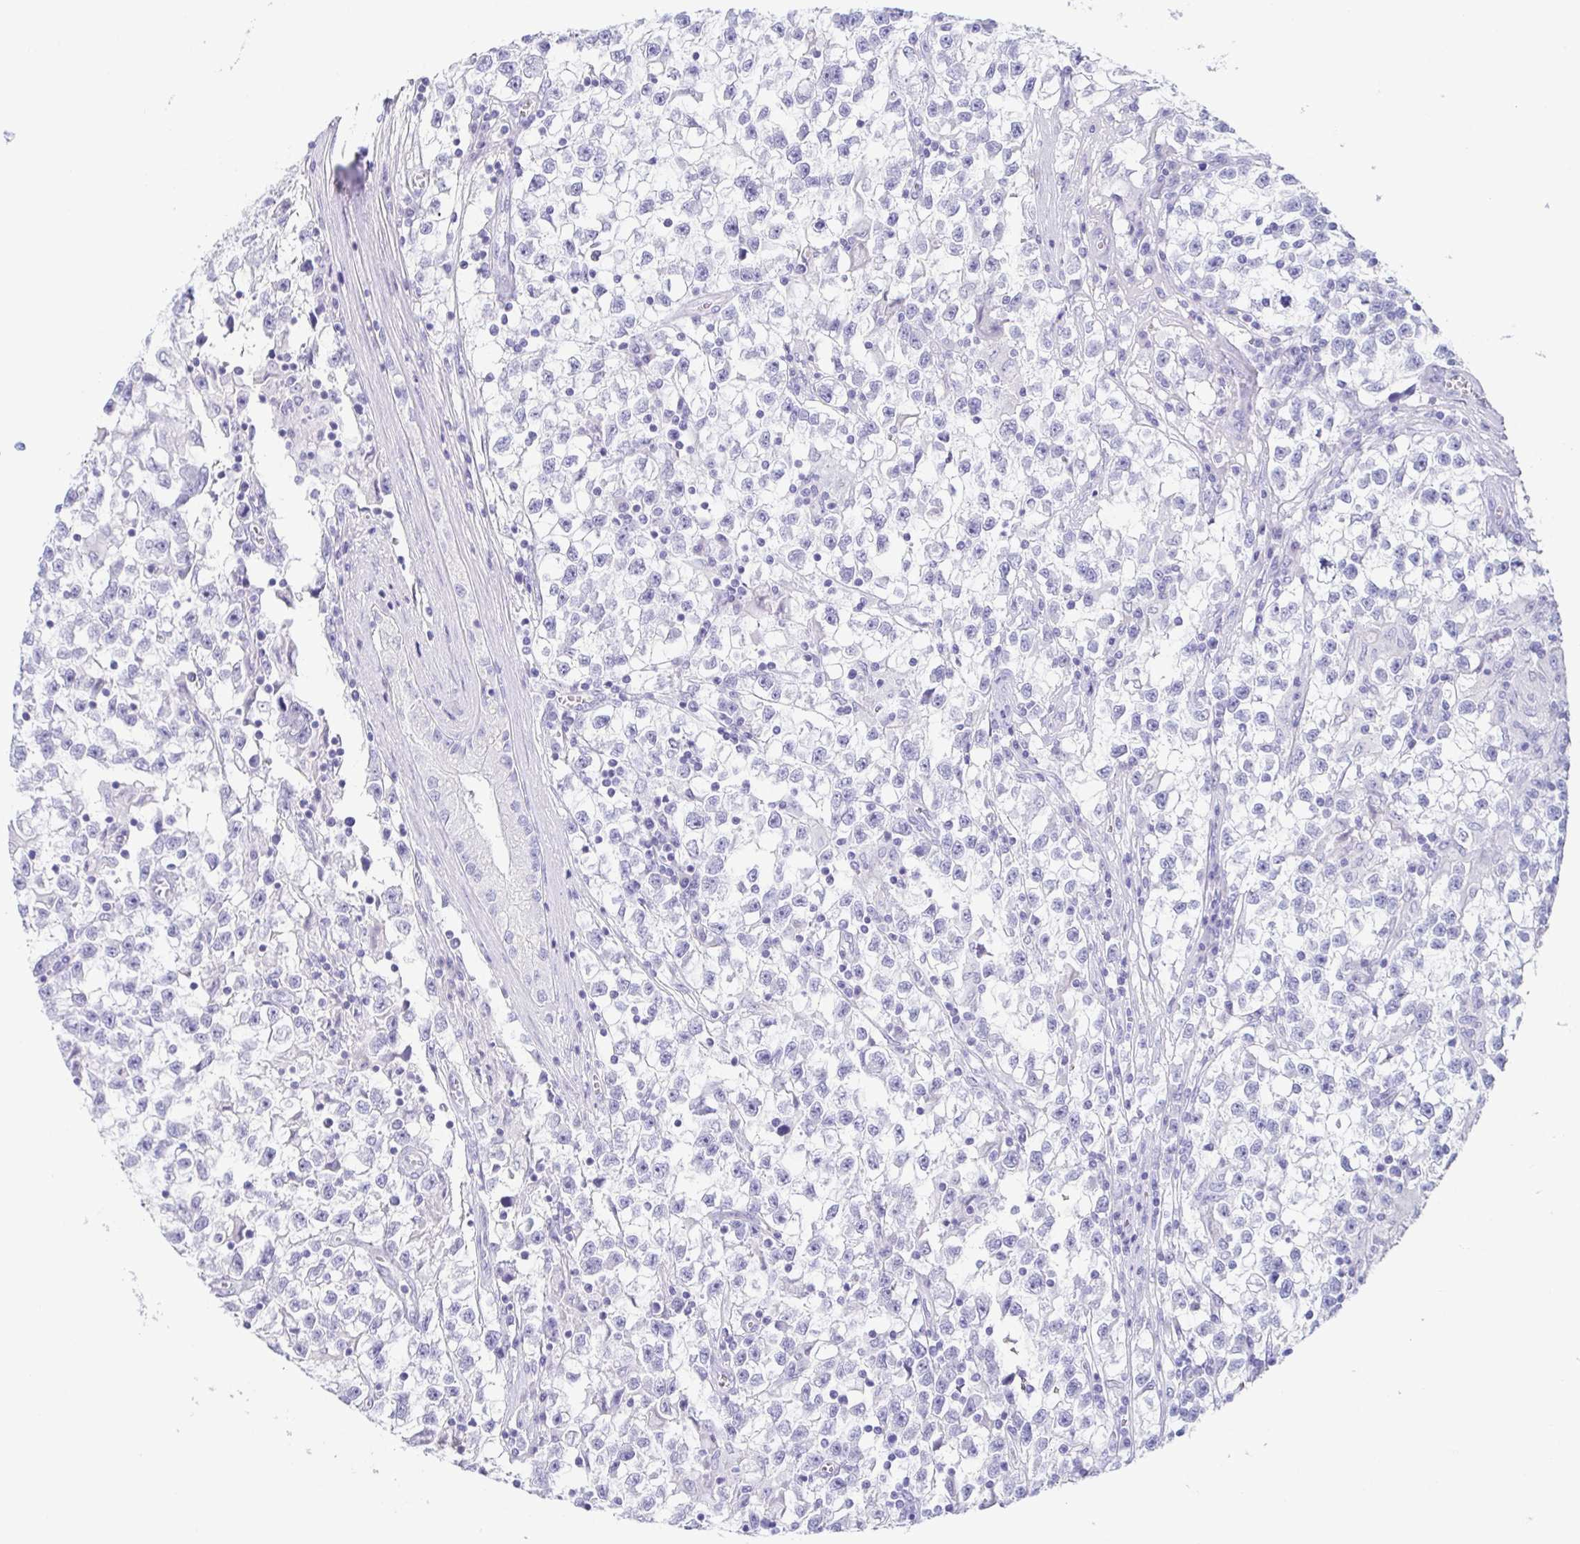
{"staining": {"intensity": "negative", "quantity": "none", "location": "none"}, "tissue": "testis cancer", "cell_type": "Tumor cells", "image_type": "cancer", "snomed": [{"axis": "morphology", "description": "Seminoma, NOS"}, {"axis": "topography", "description": "Testis"}], "caption": "Protein analysis of seminoma (testis) exhibits no significant staining in tumor cells.", "gene": "AZU1", "patient": {"sex": "male", "age": 31}}